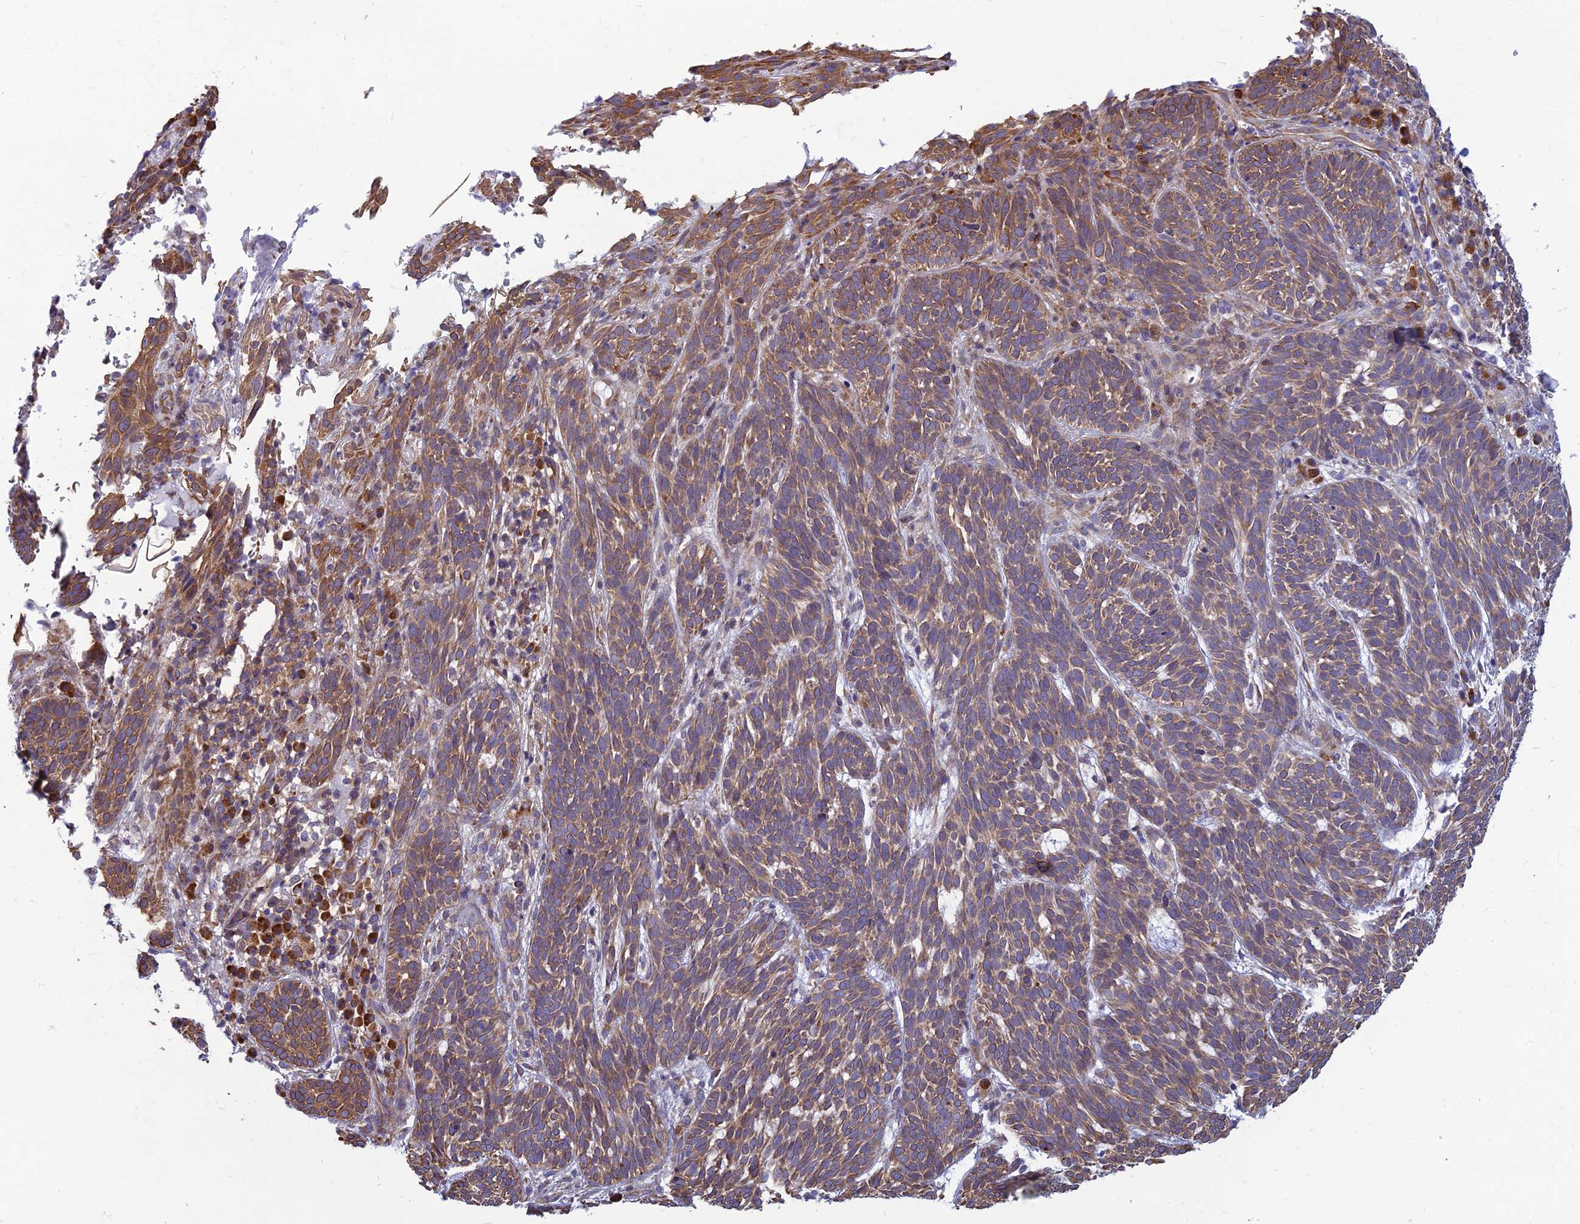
{"staining": {"intensity": "weak", "quantity": ">75%", "location": "cytoplasmic/membranous"}, "tissue": "skin cancer", "cell_type": "Tumor cells", "image_type": "cancer", "snomed": [{"axis": "morphology", "description": "Basal cell carcinoma"}, {"axis": "topography", "description": "Skin"}], "caption": "The histopathology image exhibits immunohistochemical staining of skin basal cell carcinoma. There is weak cytoplasmic/membranous positivity is present in about >75% of tumor cells. (IHC, brightfield microscopy, high magnification).", "gene": "RPL17-C18orf32", "patient": {"sex": "male", "age": 71}}